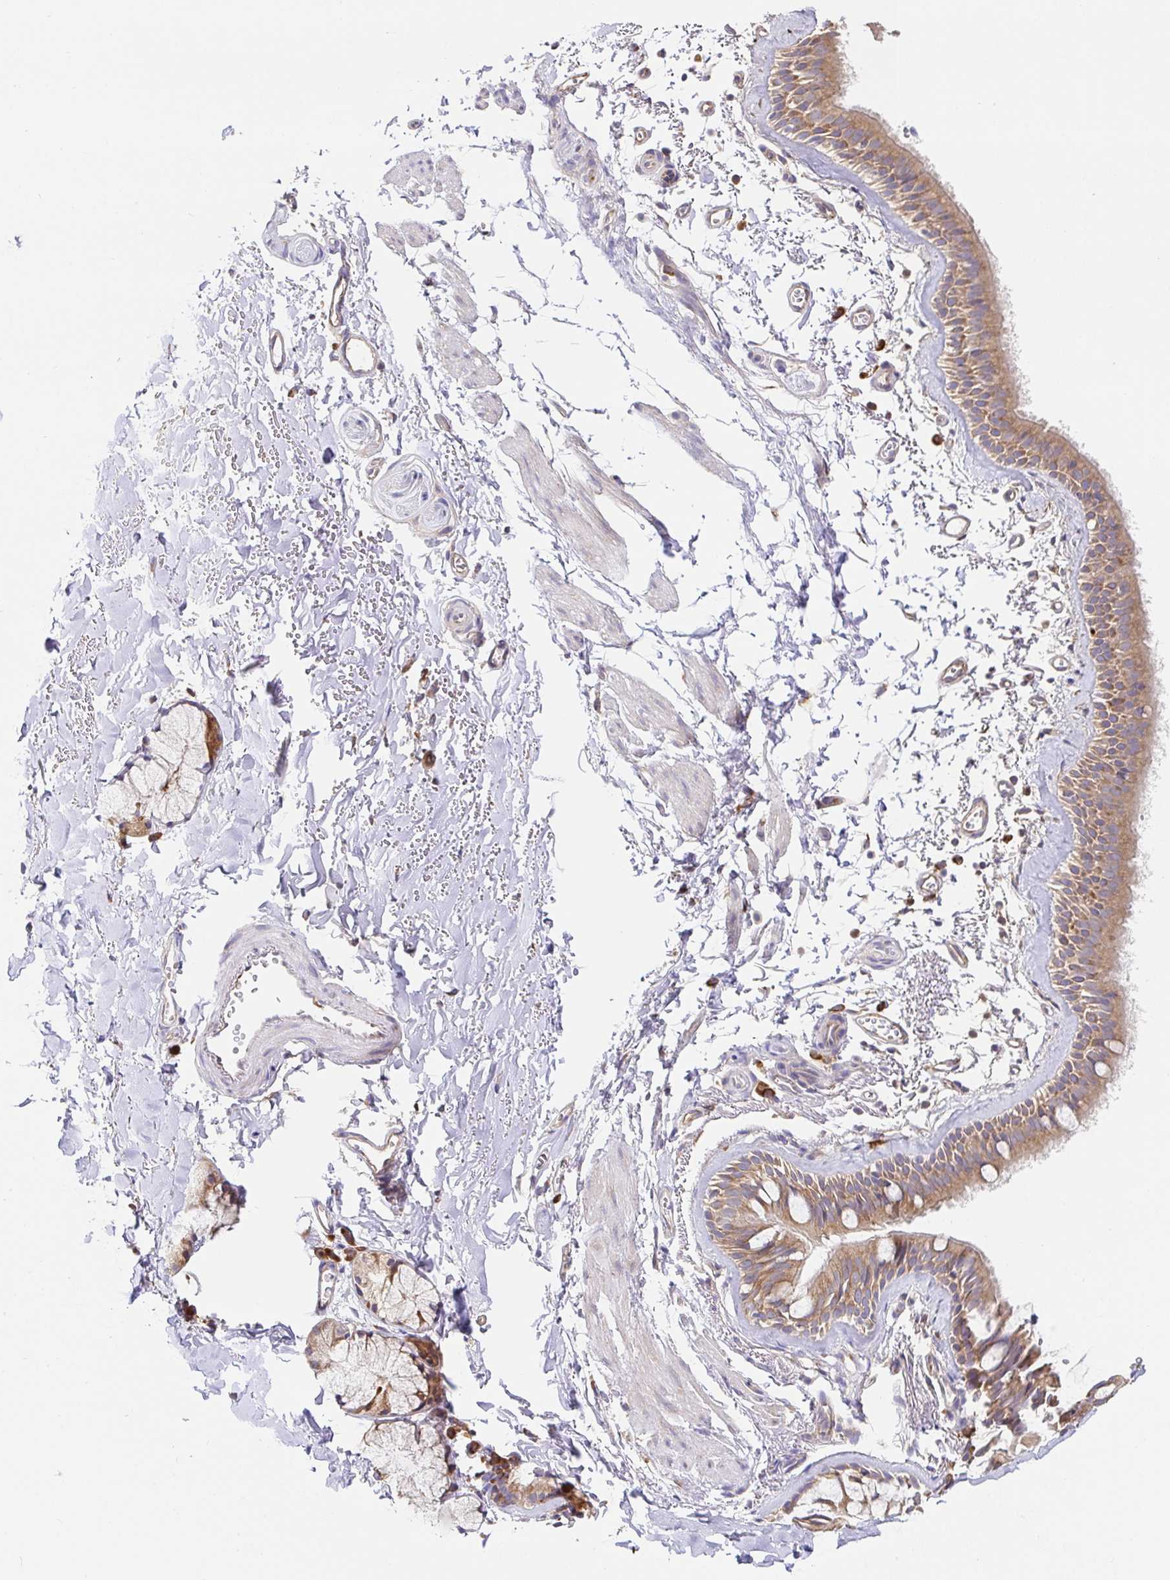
{"staining": {"intensity": "moderate", "quantity": ">75%", "location": "cytoplasmic/membranous"}, "tissue": "bronchus", "cell_type": "Respiratory epithelial cells", "image_type": "normal", "snomed": [{"axis": "morphology", "description": "Normal tissue, NOS"}, {"axis": "topography", "description": "Cartilage tissue"}, {"axis": "topography", "description": "Bronchus"}, {"axis": "topography", "description": "Peripheral nerve tissue"}], "caption": "Respiratory epithelial cells display medium levels of moderate cytoplasmic/membranous expression in approximately >75% of cells in benign human bronchus.", "gene": "PDPK1", "patient": {"sex": "female", "age": 59}}